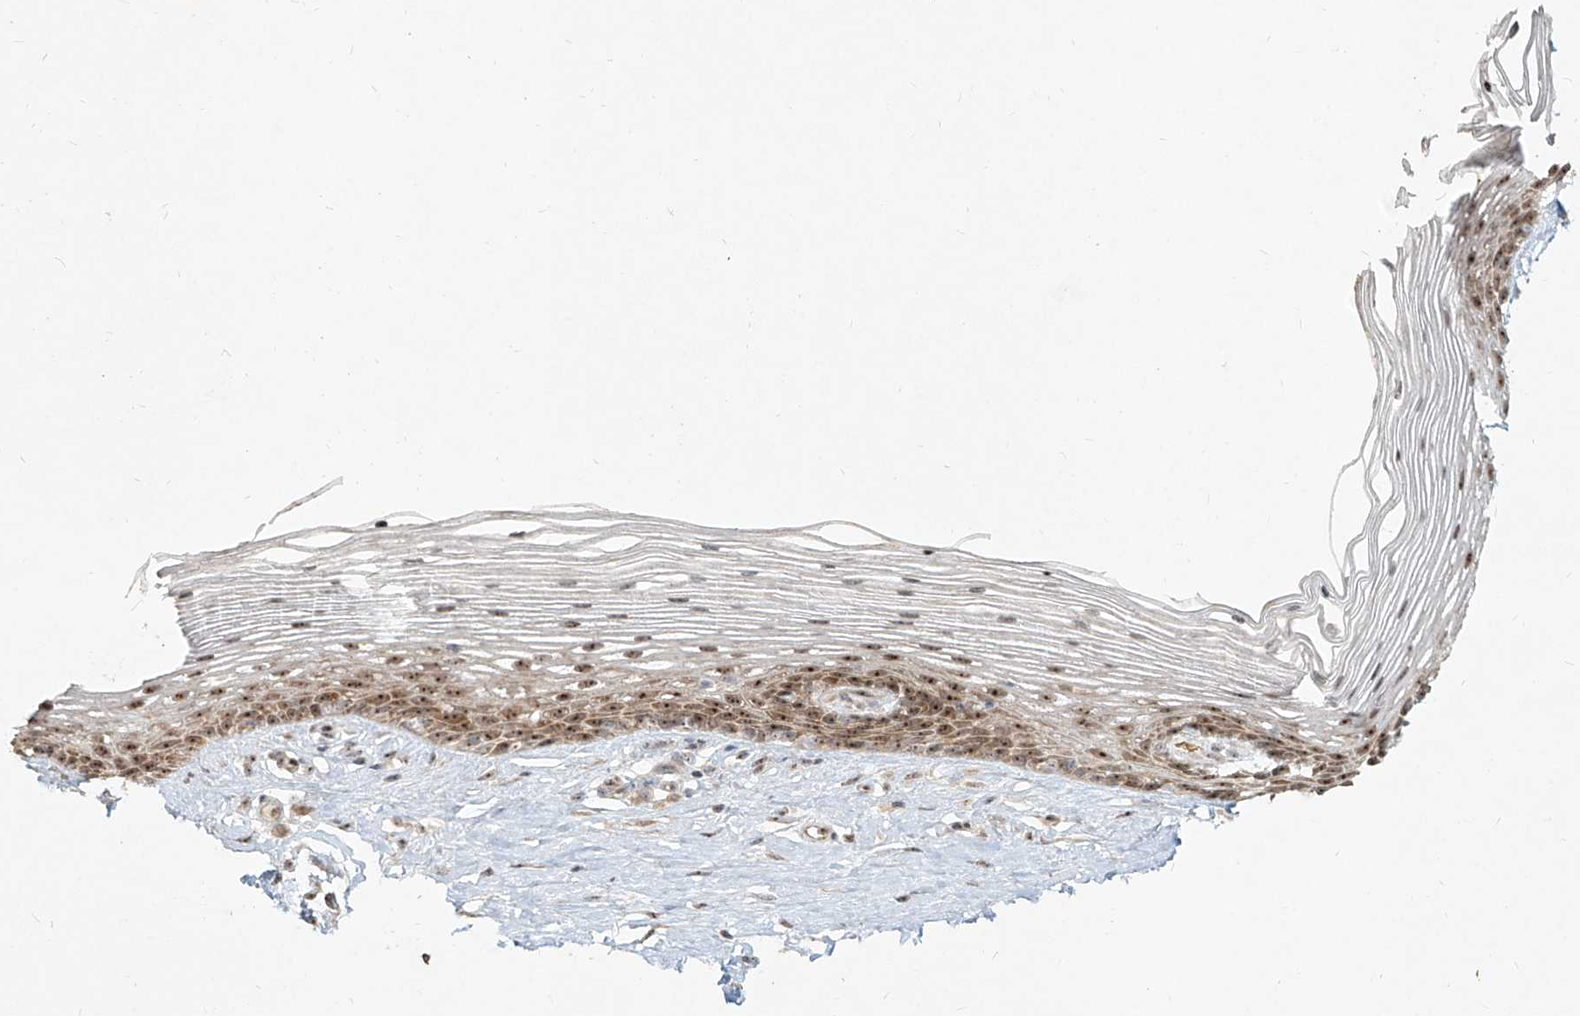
{"staining": {"intensity": "moderate", "quantity": ">75%", "location": "cytoplasmic/membranous,nuclear"}, "tissue": "vagina", "cell_type": "Squamous epithelial cells", "image_type": "normal", "snomed": [{"axis": "morphology", "description": "Normal tissue, NOS"}, {"axis": "topography", "description": "Vagina"}], "caption": "About >75% of squamous epithelial cells in normal human vagina reveal moderate cytoplasmic/membranous,nuclear protein positivity as visualized by brown immunohistochemical staining.", "gene": "BYSL", "patient": {"sex": "female", "age": 46}}